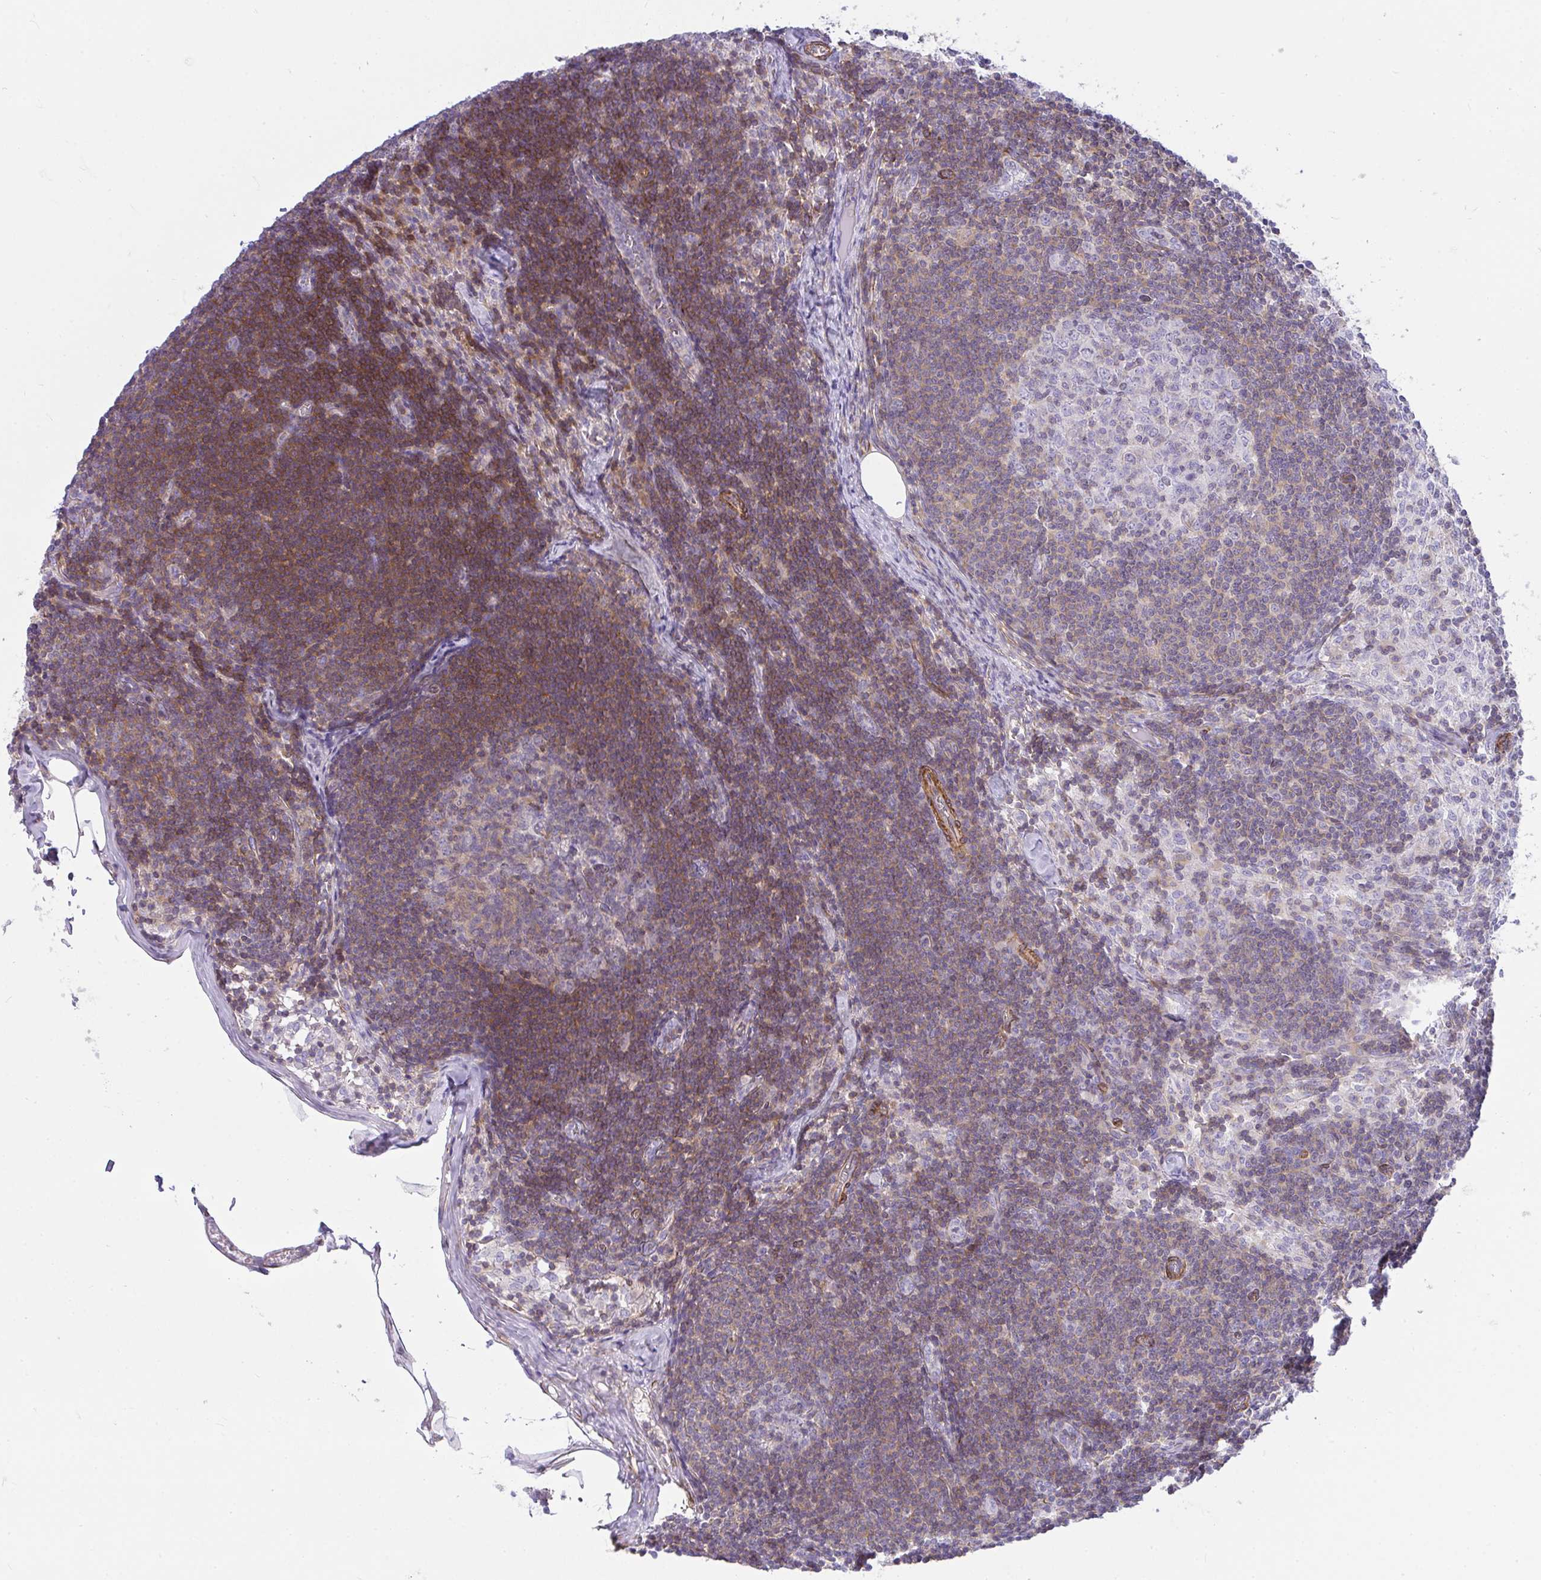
{"staining": {"intensity": "weak", "quantity": "<25%", "location": "cytoplasmic/membranous"}, "tissue": "lymph node", "cell_type": "Germinal center cells", "image_type": "normal", "snomed": [{"axis": "morphology", "description": "Normal tissue, NOS"}, {"axis": "topography", "description": "Lymph node"}], "caption": "There is no significant expression in germinal center cells of lymph node. The staining is performed using DAB (3,3'-diaminobenzidine) brown chromogen with nuclei counter-stained in using hematoxylin.", "gene": "CDRT15", "patient": {"sex": "female", "age": 31}}